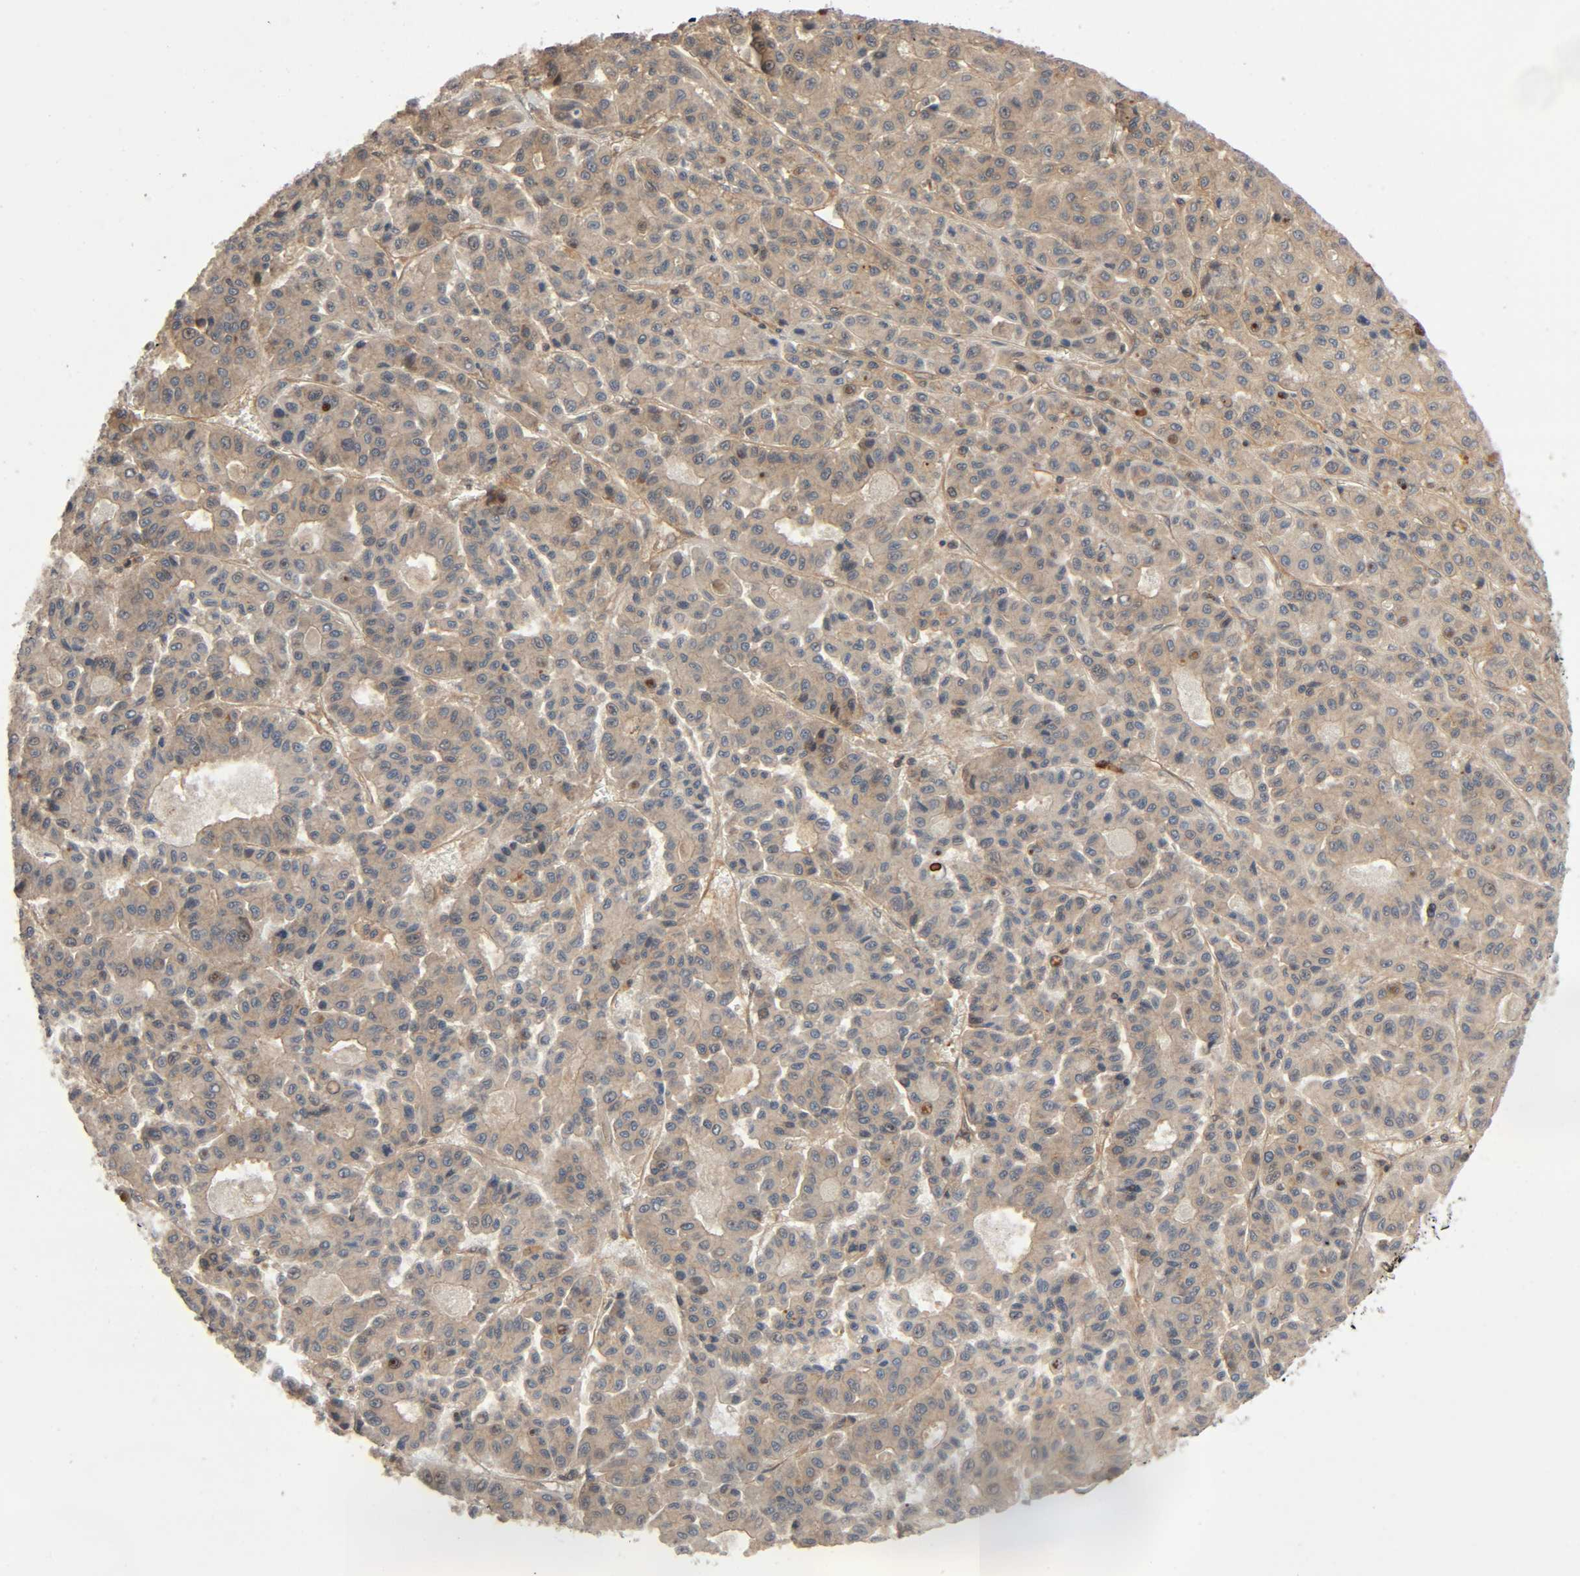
{"staining": {"intensity": "weak", "quantity": ">75%", "location": "cytoplasmic/membranous"}, "tissue": "liver cancer", "cell_type": "Tumor cells", "image_type": "cancer", "snomed": [{"axis": "morphology", "description": "Carcinoma, Hepatocellular, NOS"}, {"axis": "topography", "description": "Liver"}], "caption": "Immunohistochemistry micrograph of neoplastic tissue: human liver cancer stained using IHC demonstrates low levels of weak protein expression localized specifically in the cytoplasmic/membranous of tumor cells, appearing as a cytoplasmic/membranous brown color.", "gene": "PPP2R1B", "patient": {"sex": "male", "age": 70}}